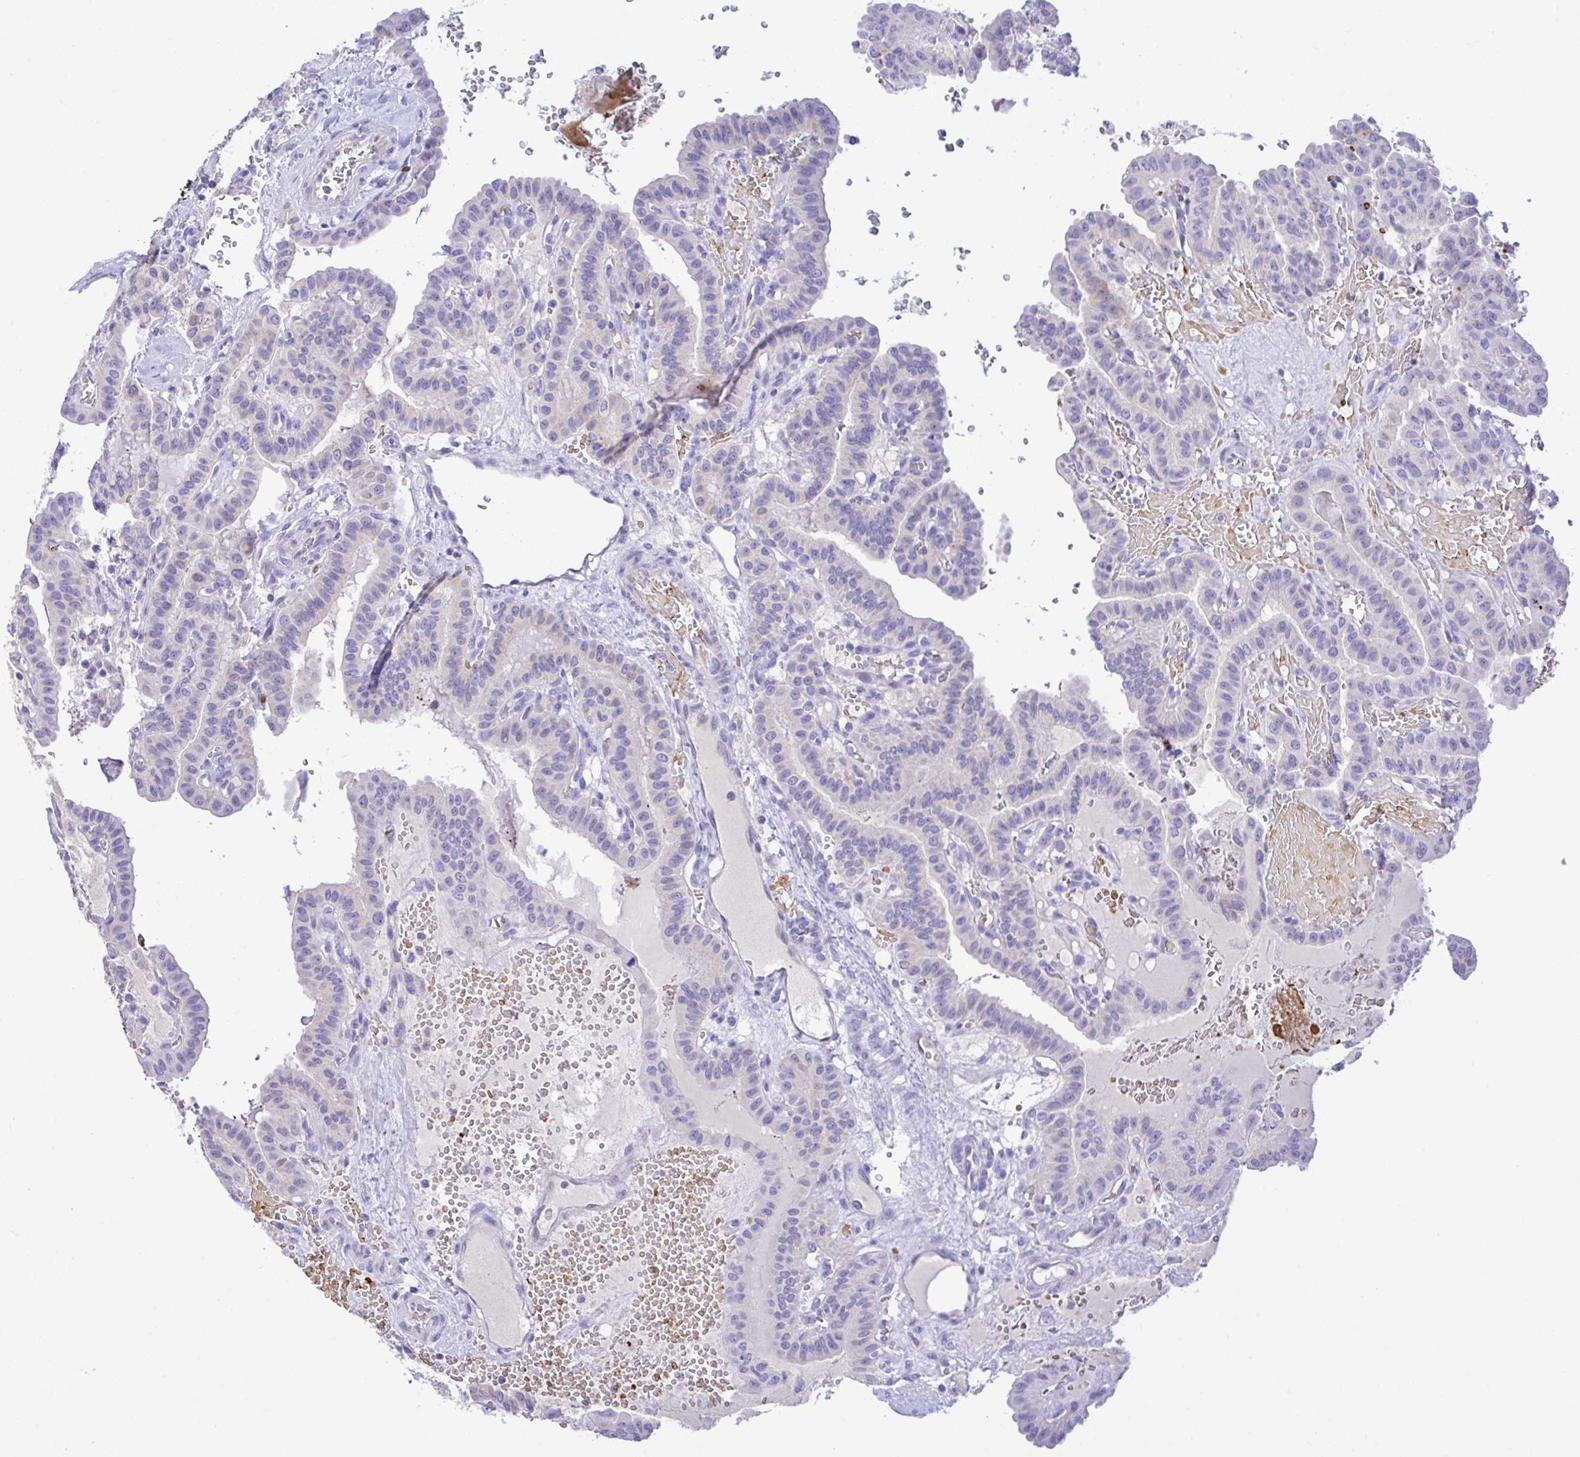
{"staining": {"intensity": "negative", "quantity": "none", "location": "none"}, "tissue": "thyroid cancer", "cell_type": "Tumor cells", "image_type": "cancer", "snomed": [{"axis": "morphology", "description": "Papillary adenocarcinoma, NOS"}, {"axis": "topography", "description": "Thyroid gland"}], "caption": "A micrograph of human thyroid cancer is negative for staining in tumor cells.", "gene": "ZNF221", "patient": {"sex": "male", "age": 87}}